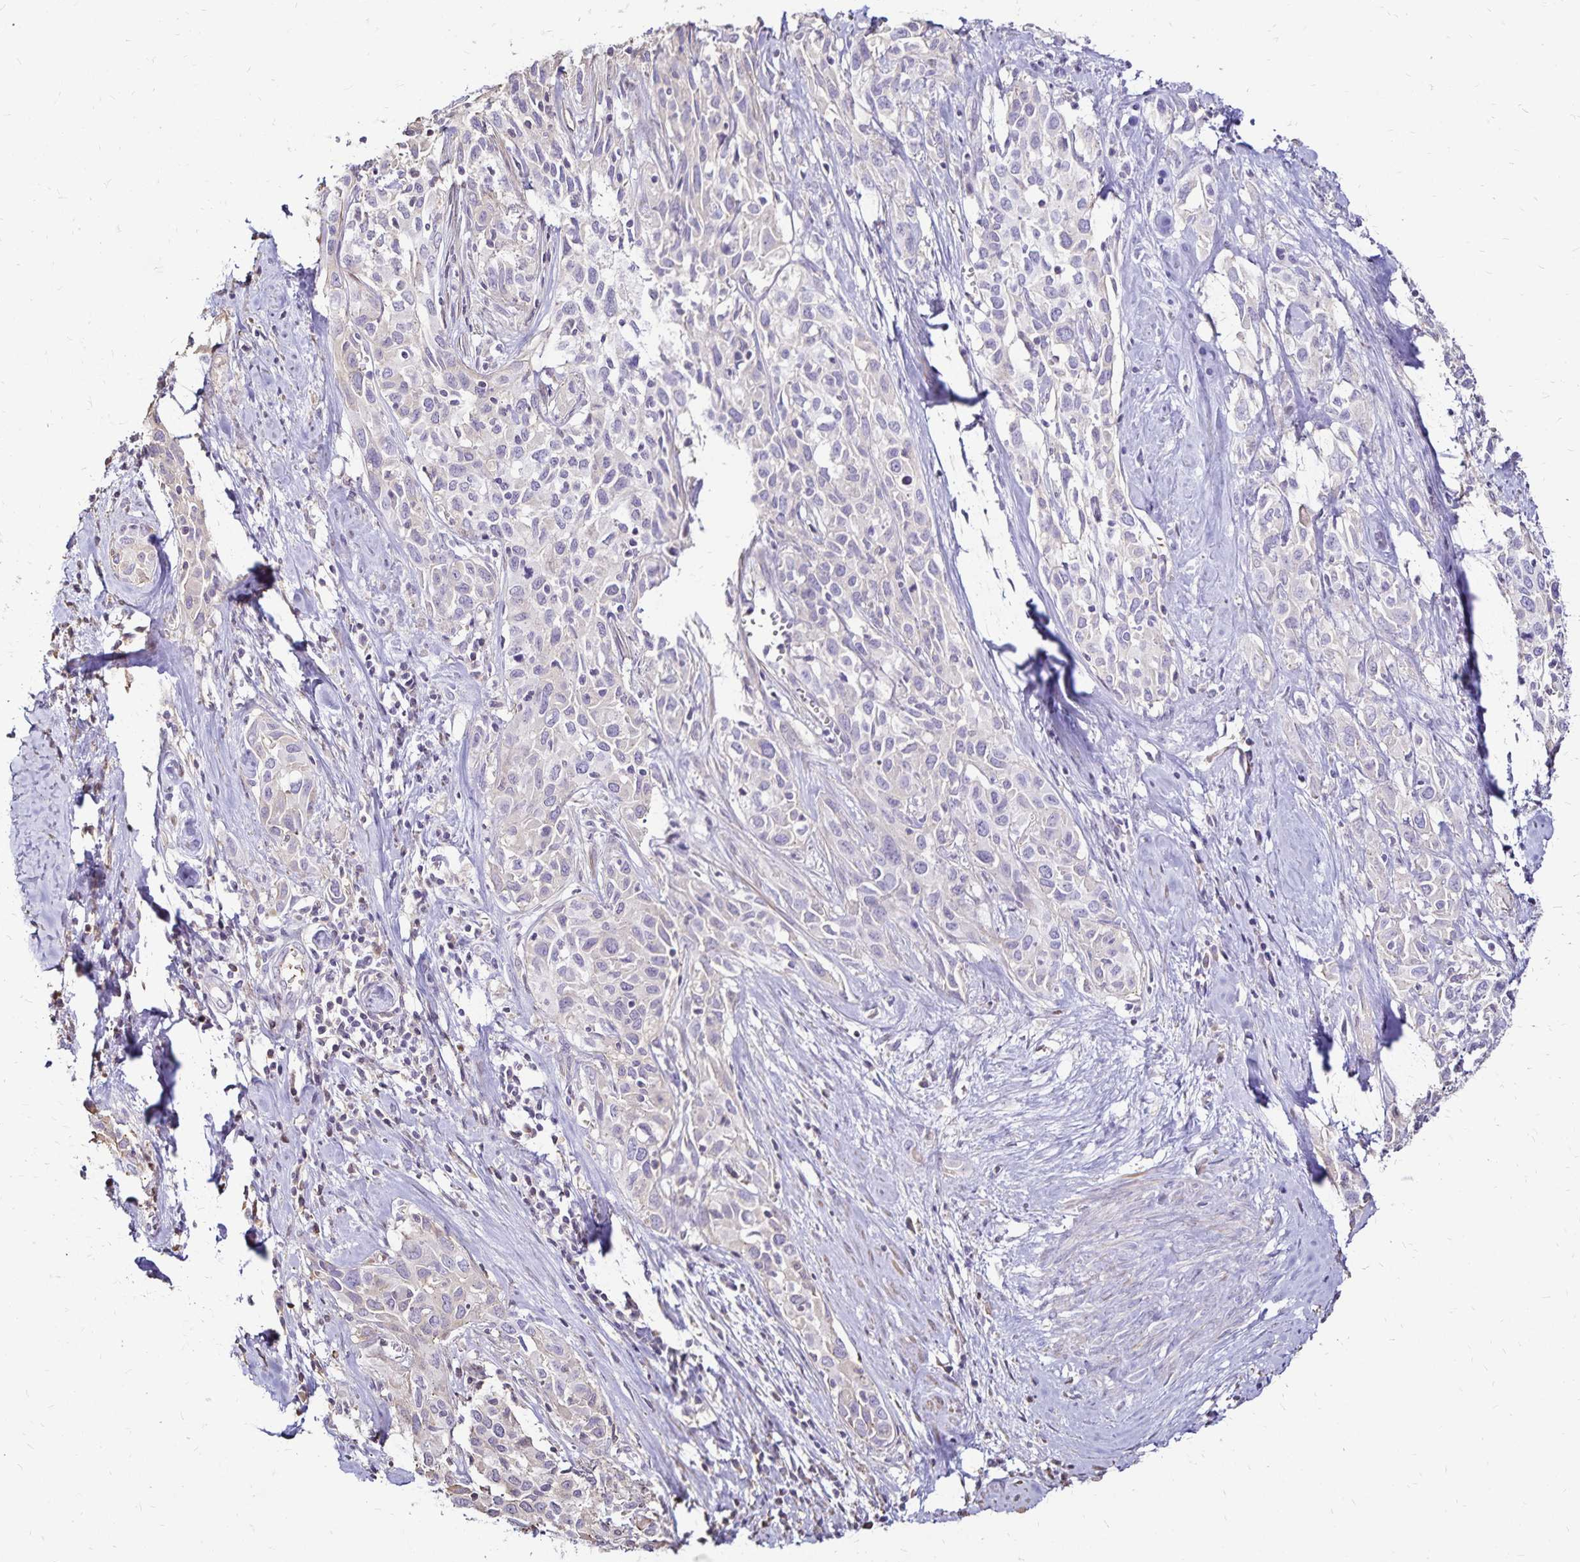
{"staining": {"intensity": "negative", "quantity": "none", "location": "none"}, "tissue": "cervical cancer", "cell_type": "Tumor cells", "image_type": "cancer", "snomed": [{"axis": "morphology", "description": "Squamous cell carcinoma, NOS"}, {"axis": "topography", "description": "Cervix"}], "caption": "The IHC micrograph has no significant staining in tumor cells of squamous cell carcinoma (cervical) tissue.", "gene": "KISS1", "patient": {"sex": "female", "age": 51}}